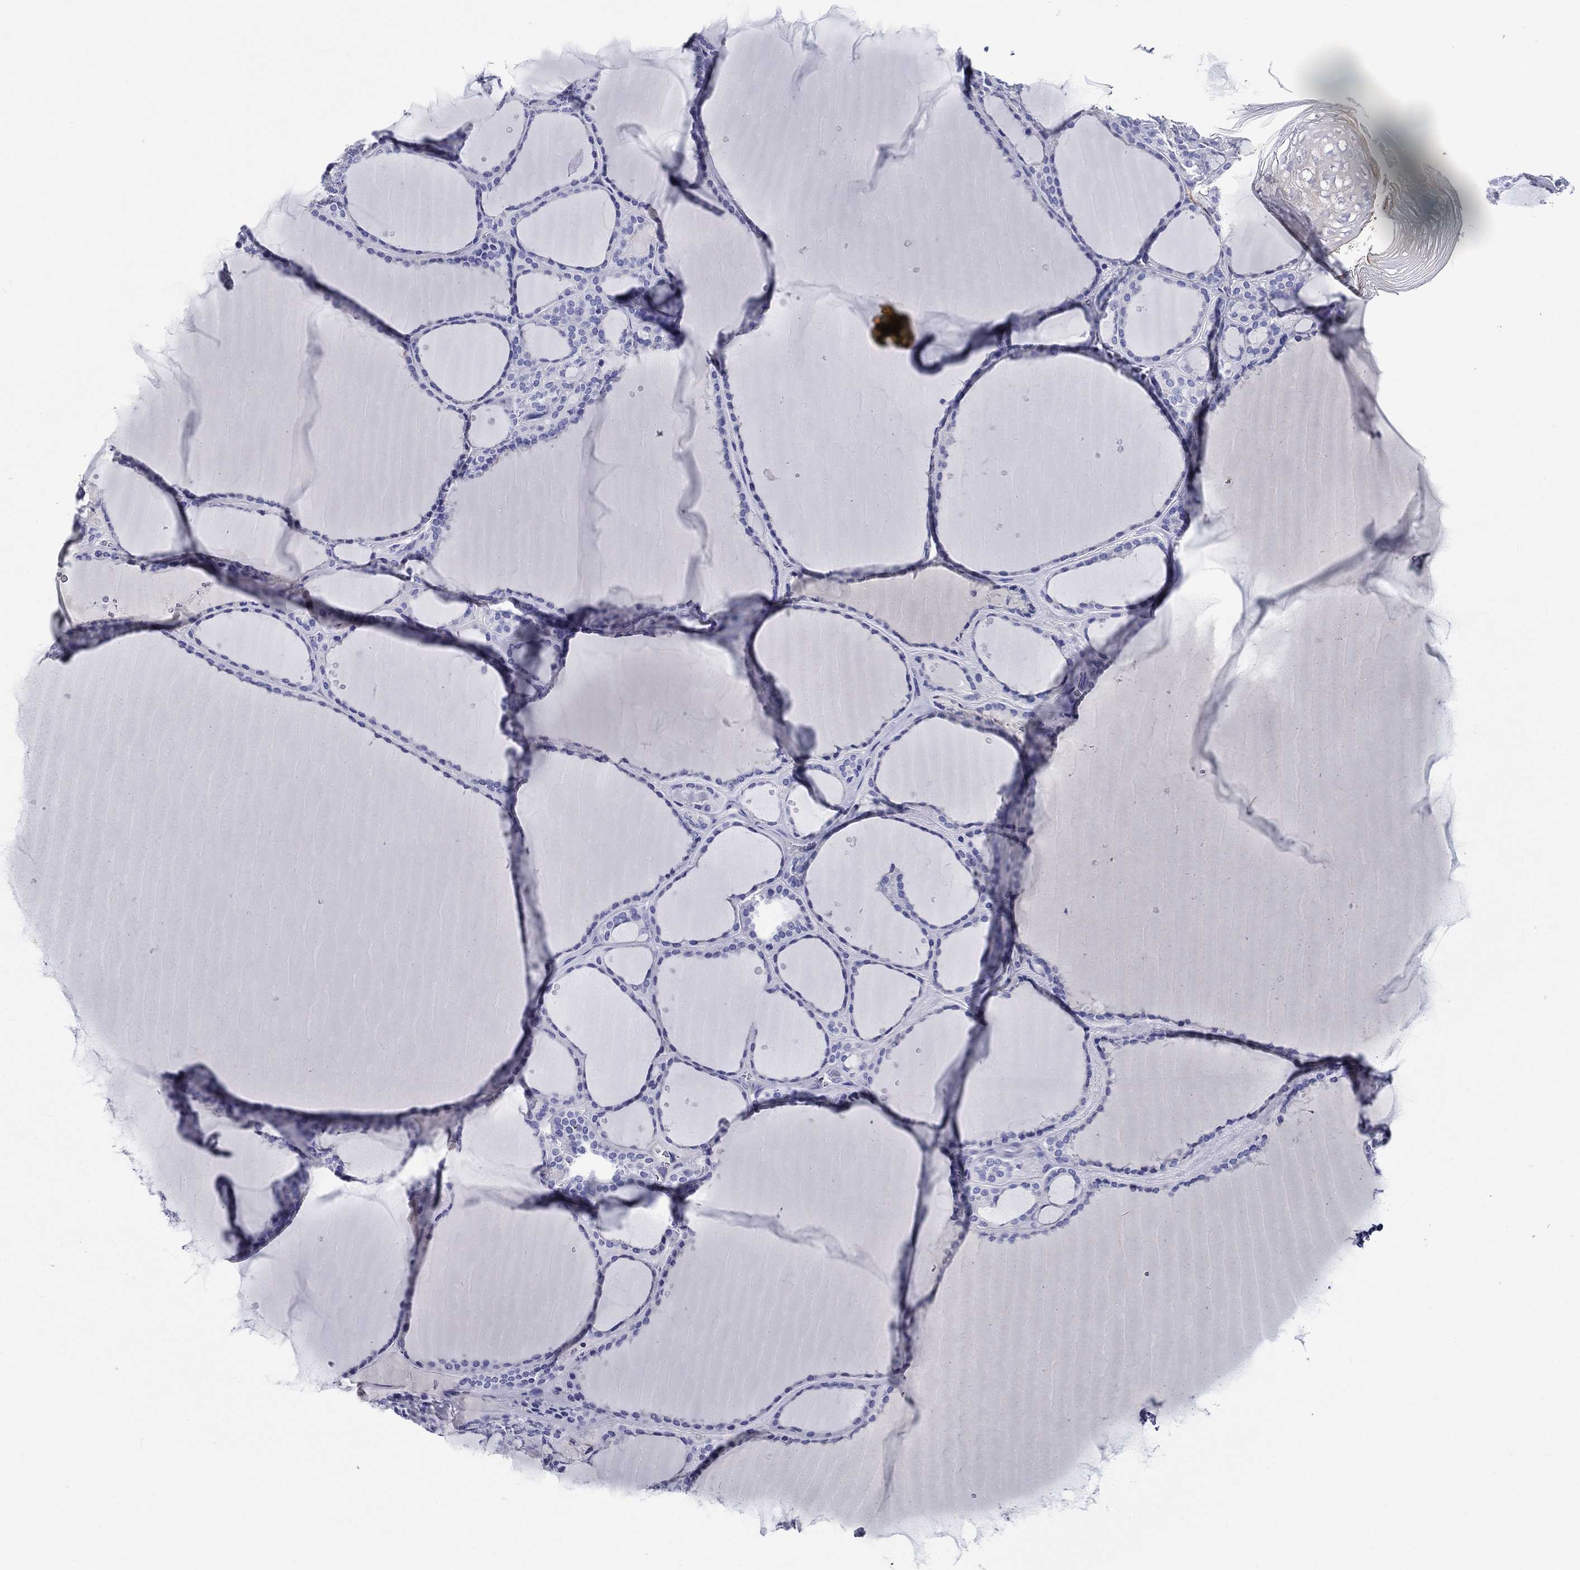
{"staining": {"intensity": "negative", "quantity": "none", "location": "none"}, "tissue": "thyroid gland", "cell_type": "Glandular cells", "image_type": "normal", "snomed": [{"axis": "morphology", "description": "Normal tissue, NOS"}, {"axis": "topography", "description": "Thyroid gland"}], "caption": "This is an immunohistochemistry micrograph of benign thyroid gland. There is no positivity in glandular cells.", "gene": "ACE2", "patient": {"sex": "male", "age": 63}}